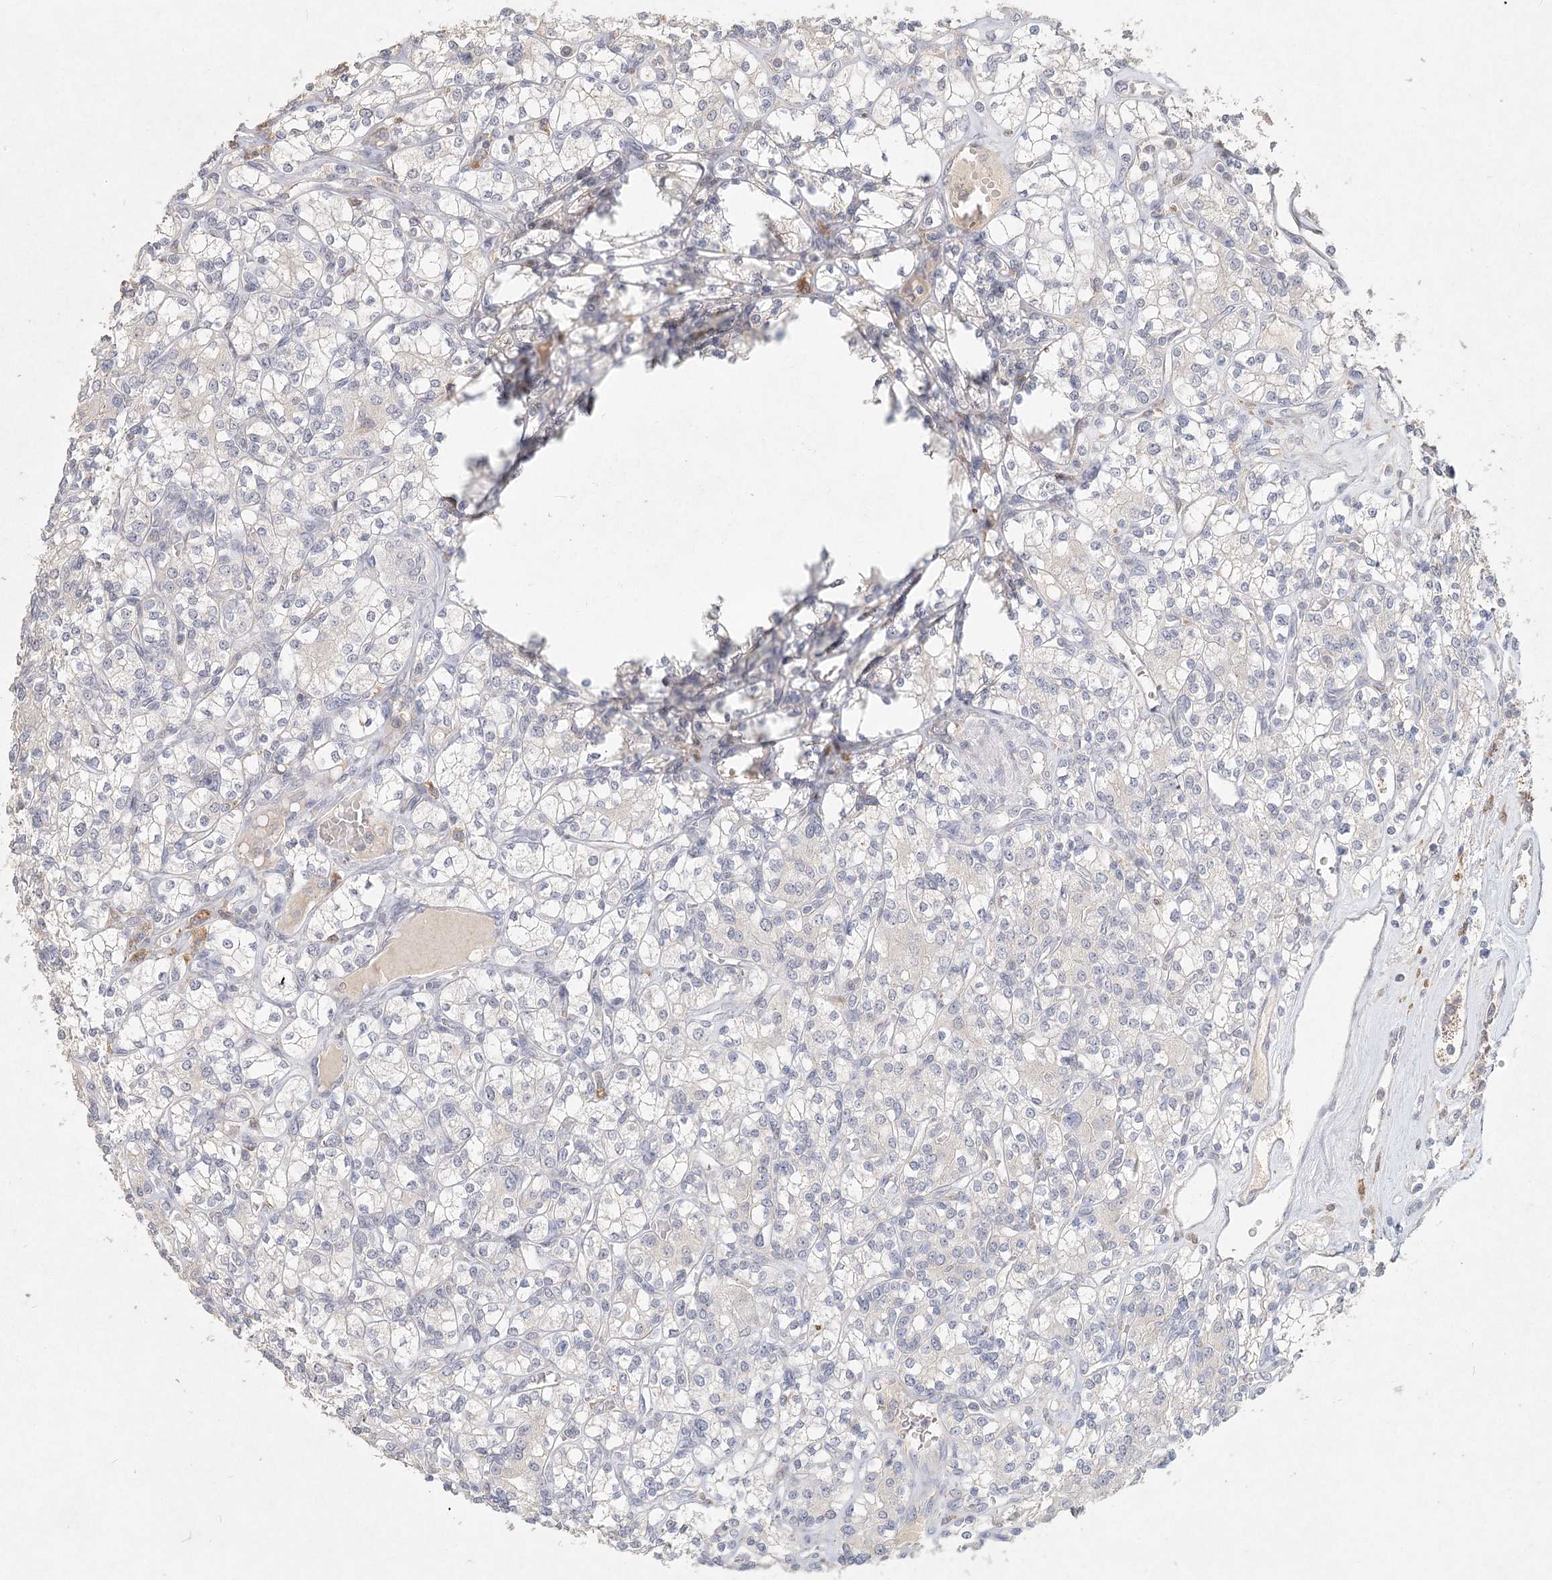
{"staining": {"intensity": "negative", "quantity": "none", "location": "none"}, "tissue": "renal cancer", "cell_type": "Tumor cells", "image_type": "cancer", "snomed": [{"axis": "morphology", "description": "Adenocarcinoma, NOS"}, {"axis": "topography", "description": "Kidney"}], "caption": "This is an immunohistochemistry histopathology image of renal adenocarcinoma. There is no expression in tumor cells.", "gene": "ARSI", "patient": {"sex": "male", "age": 77}}